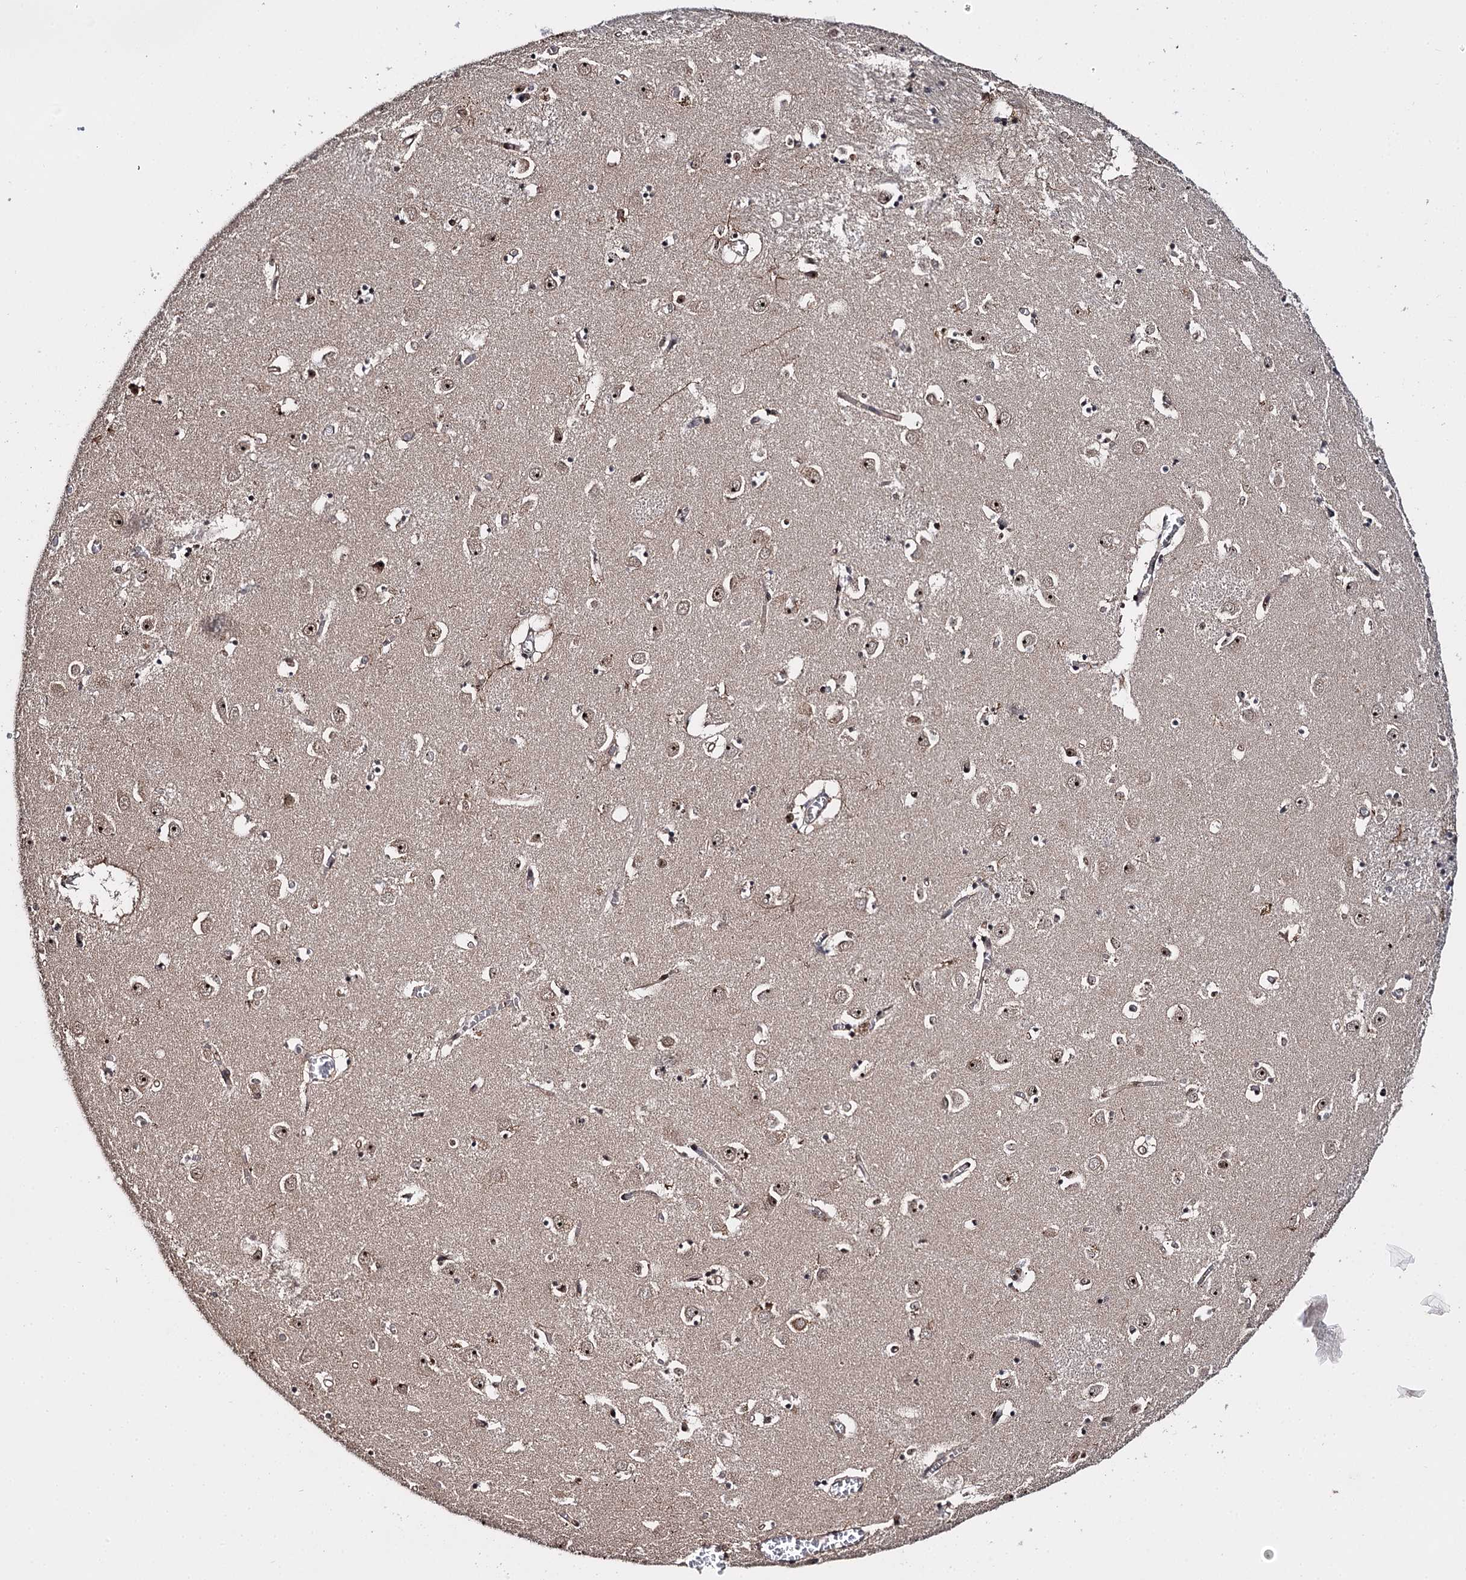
{"staining": {"intensity": "moderate", "quantity": ">75%", "location": "nuclear"}, "tissue": "caudate", "cell_type": "Glial cells", "image_type": "normal", "snomed": [{"axis": "morphology", "description": "Normal tissue, NOS"}, {"axis": "topography", "description": "Lateral ventricle wall"}], "caption": "Caudate stained with DAB immunohistochemistry (IHC) reveals medium levels of moderate nuclear positivity in about >75% of glial cells.", "gene": "SUPT20H", "patient": {"sex": "male", "age": 70}}